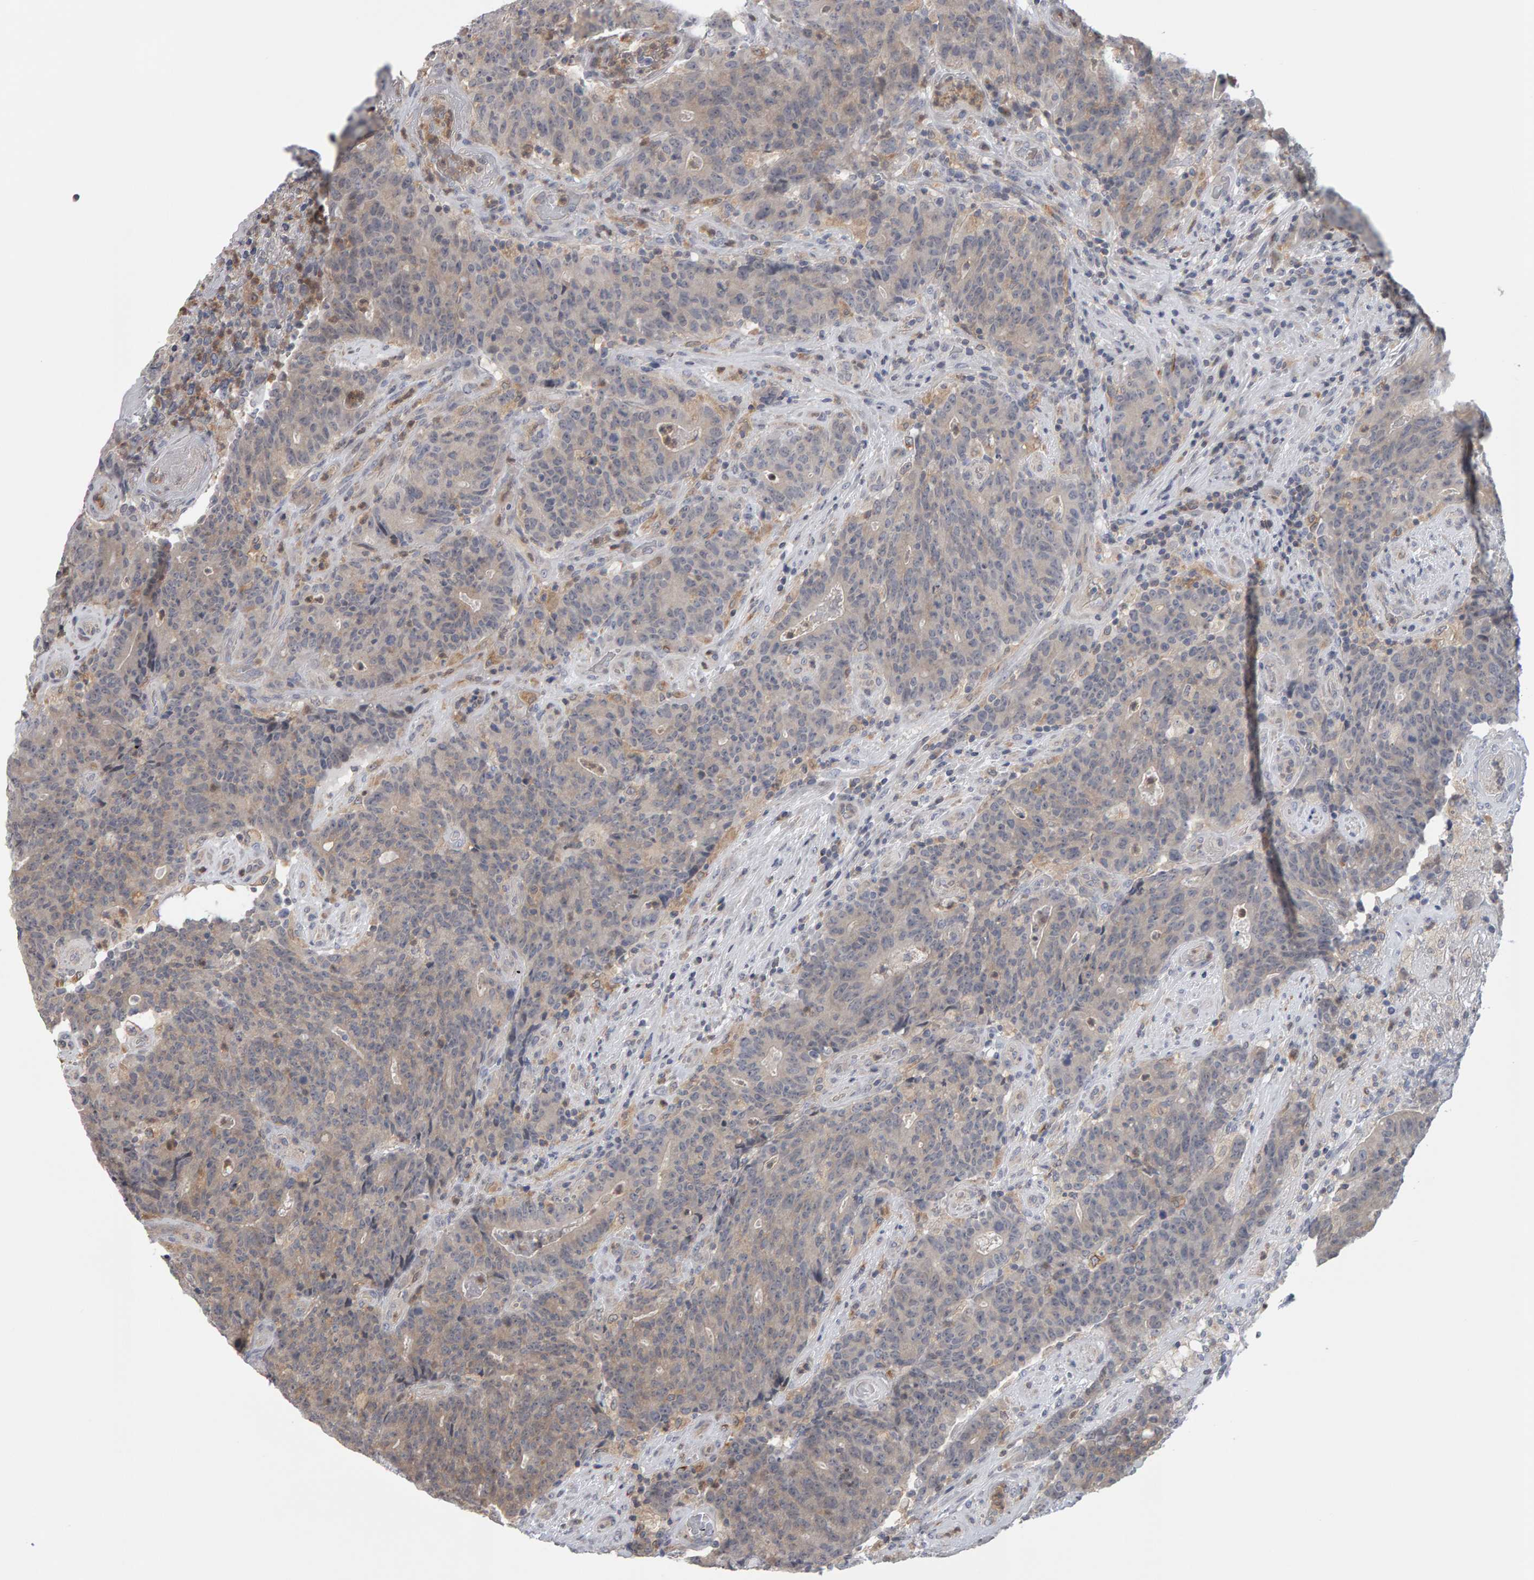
{"staining": {"intensity": "weak", "quantity": "25%-75%", "location": "cytoplasmic/membranous"}, "tissue": "colorectal cancer", "cell_type": "Tumor cells", "image_type": "cancer", "snomed": [{"axis": "morphology", "description": "Normal tissue, NOS"}, {"axis": "morphology", "description": "Adenocarcinoma, NOS"}, {"axis": "topography", "description": "Colon"}], "caption": "Immunohistochemical staining of human colorectal cancer (adenocarcinoma) shows low levels of weak cytoplasmic/membranous protein positivity in about 25%-75% of tumor cells.", "gene": "MSRA", "patient": {"sex": "female", "age": 75}}